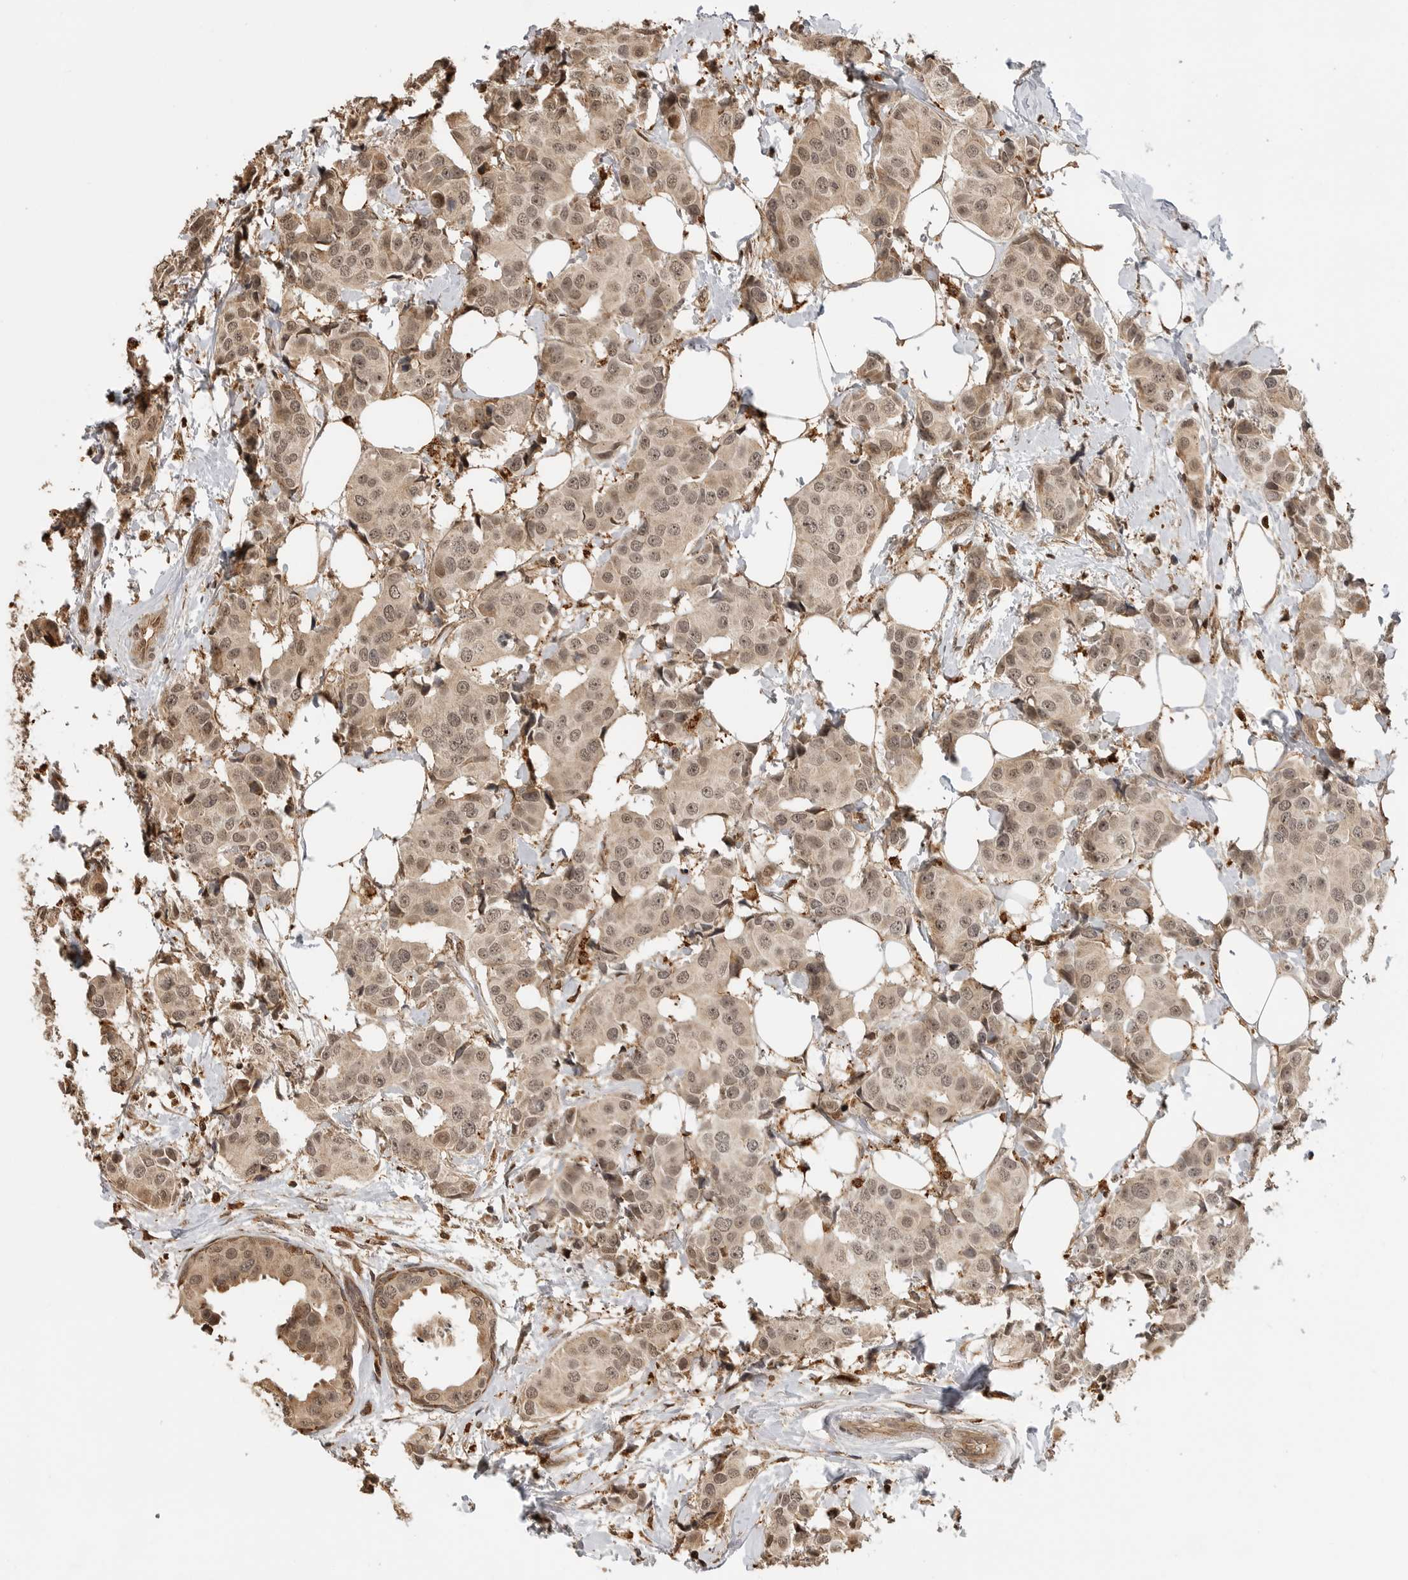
{"staining": {"intensity": "moderate", "quantity": ">75%", "location": "cytoplasmic/membranous,nuclear"}, "tissue": "breast cancer", "cell_type": "Tumor cells", "image_type": "cancer", "snomed": [{"axis": "morphology", "description": "Normal tissue, NOS"}, {"axis": "morphology", "description": "Duct carcinoma"}, {"axis": "topography", "description": "Breast"}], "caption": "Breast cancer (invasive ductal carcinoma) was stained to show a protein in brown. There is medium levels of moderate cytoplasmic/membranous and nuclear positivity in about >75% of tumor cells.", "gene": "BMP2K", "patient": {"sex": "female", "age": 39}}